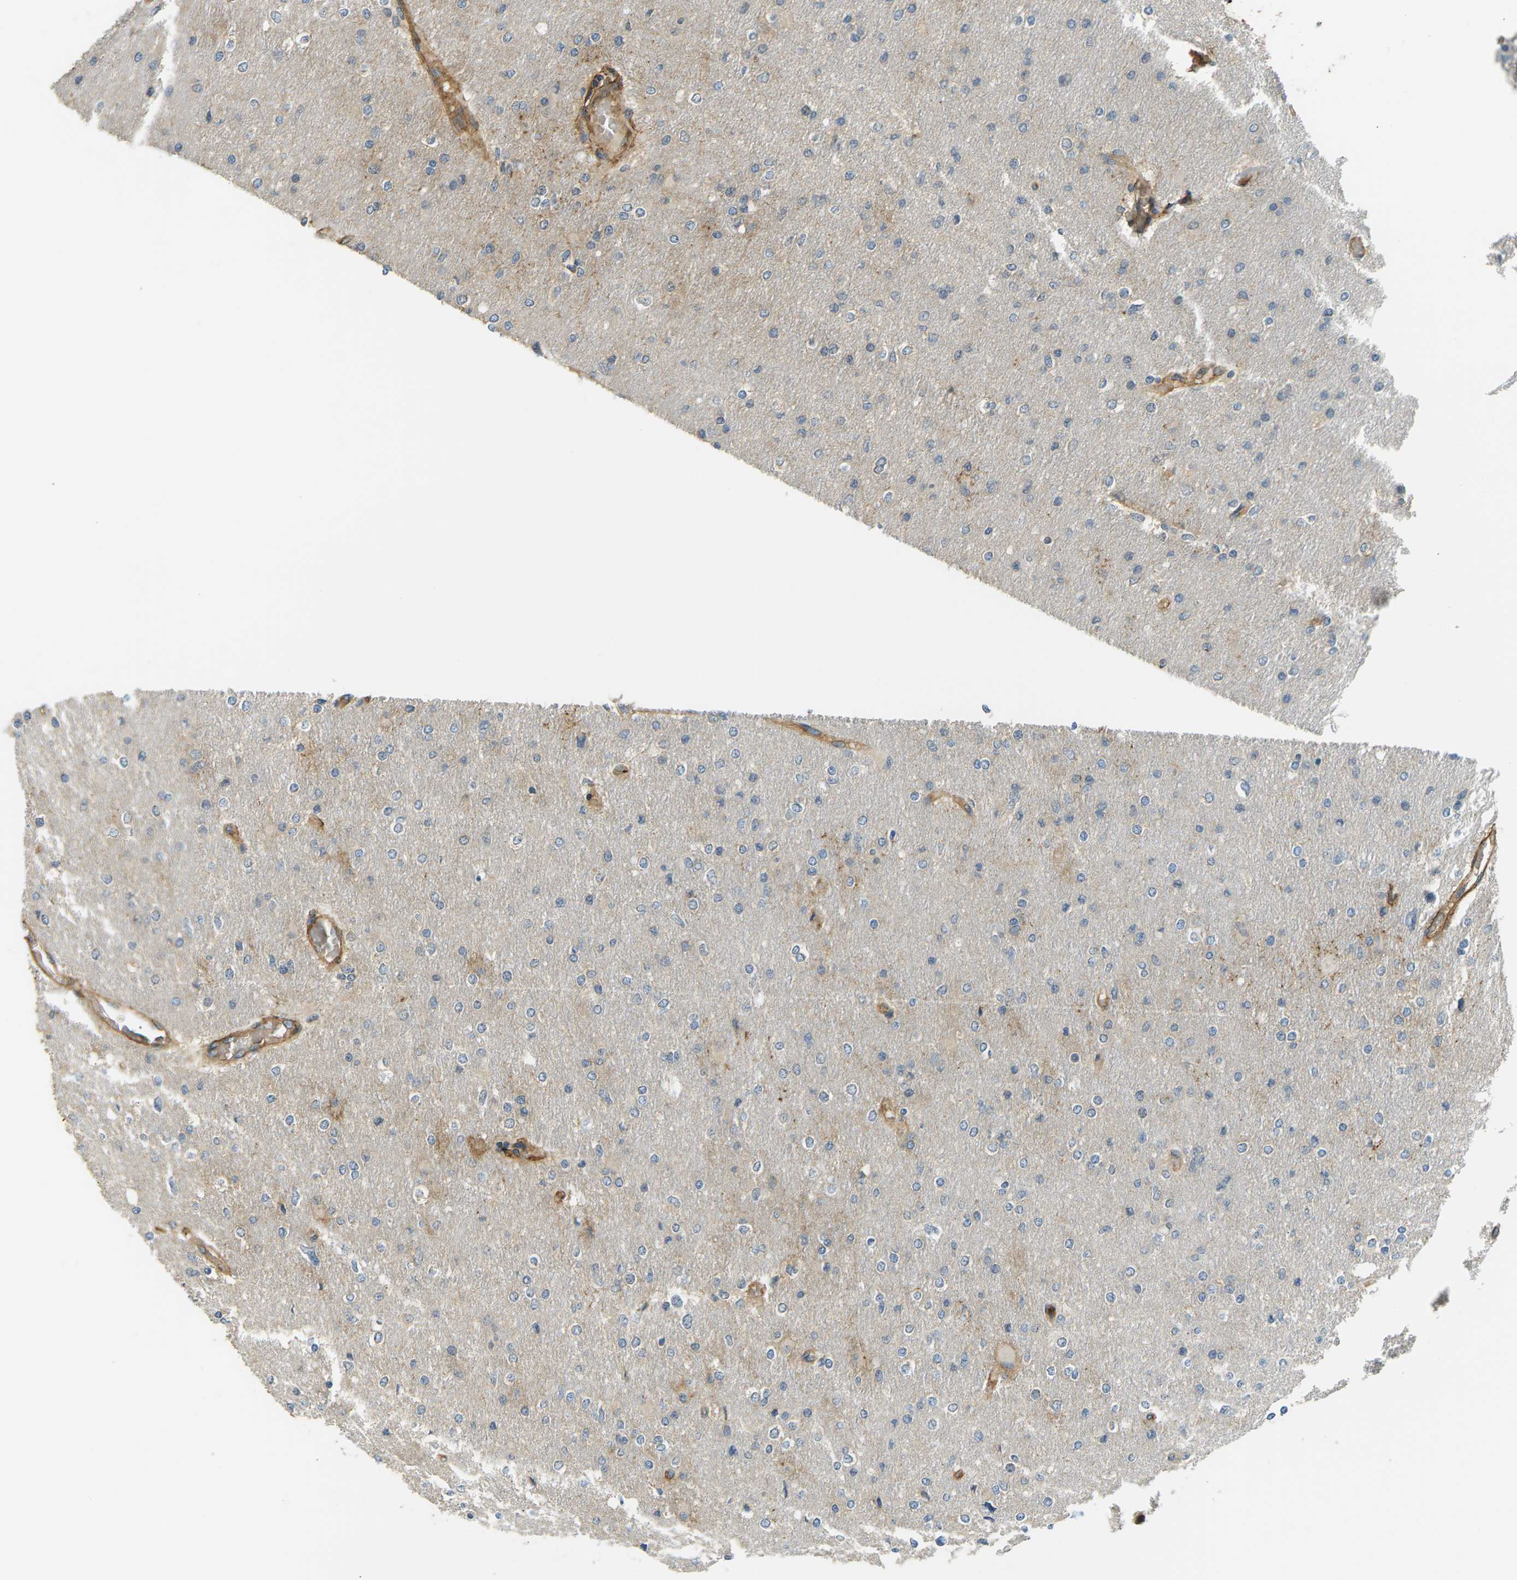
{"staining": {"intensity": "weak", "quantity": "<25%", "location": "cytoplasmic/membranous"}, "tissue": "glioma", "cell_type": "Tumor cells", "image_type": "cancer", "snomed": [{"axis": "morphology", "description": "Glioma, malignant, High grade"}, {"axis": "topography", "description": "Cerebral cortex"}], "caption": "The IHC photomicrograph has no significant expression in tumor cells of malignant glioma (high-grade) tissue. Nuclei are stained in blue.", "gene": "DDHD2", "patient": {"sex": "female", "age": 36}}